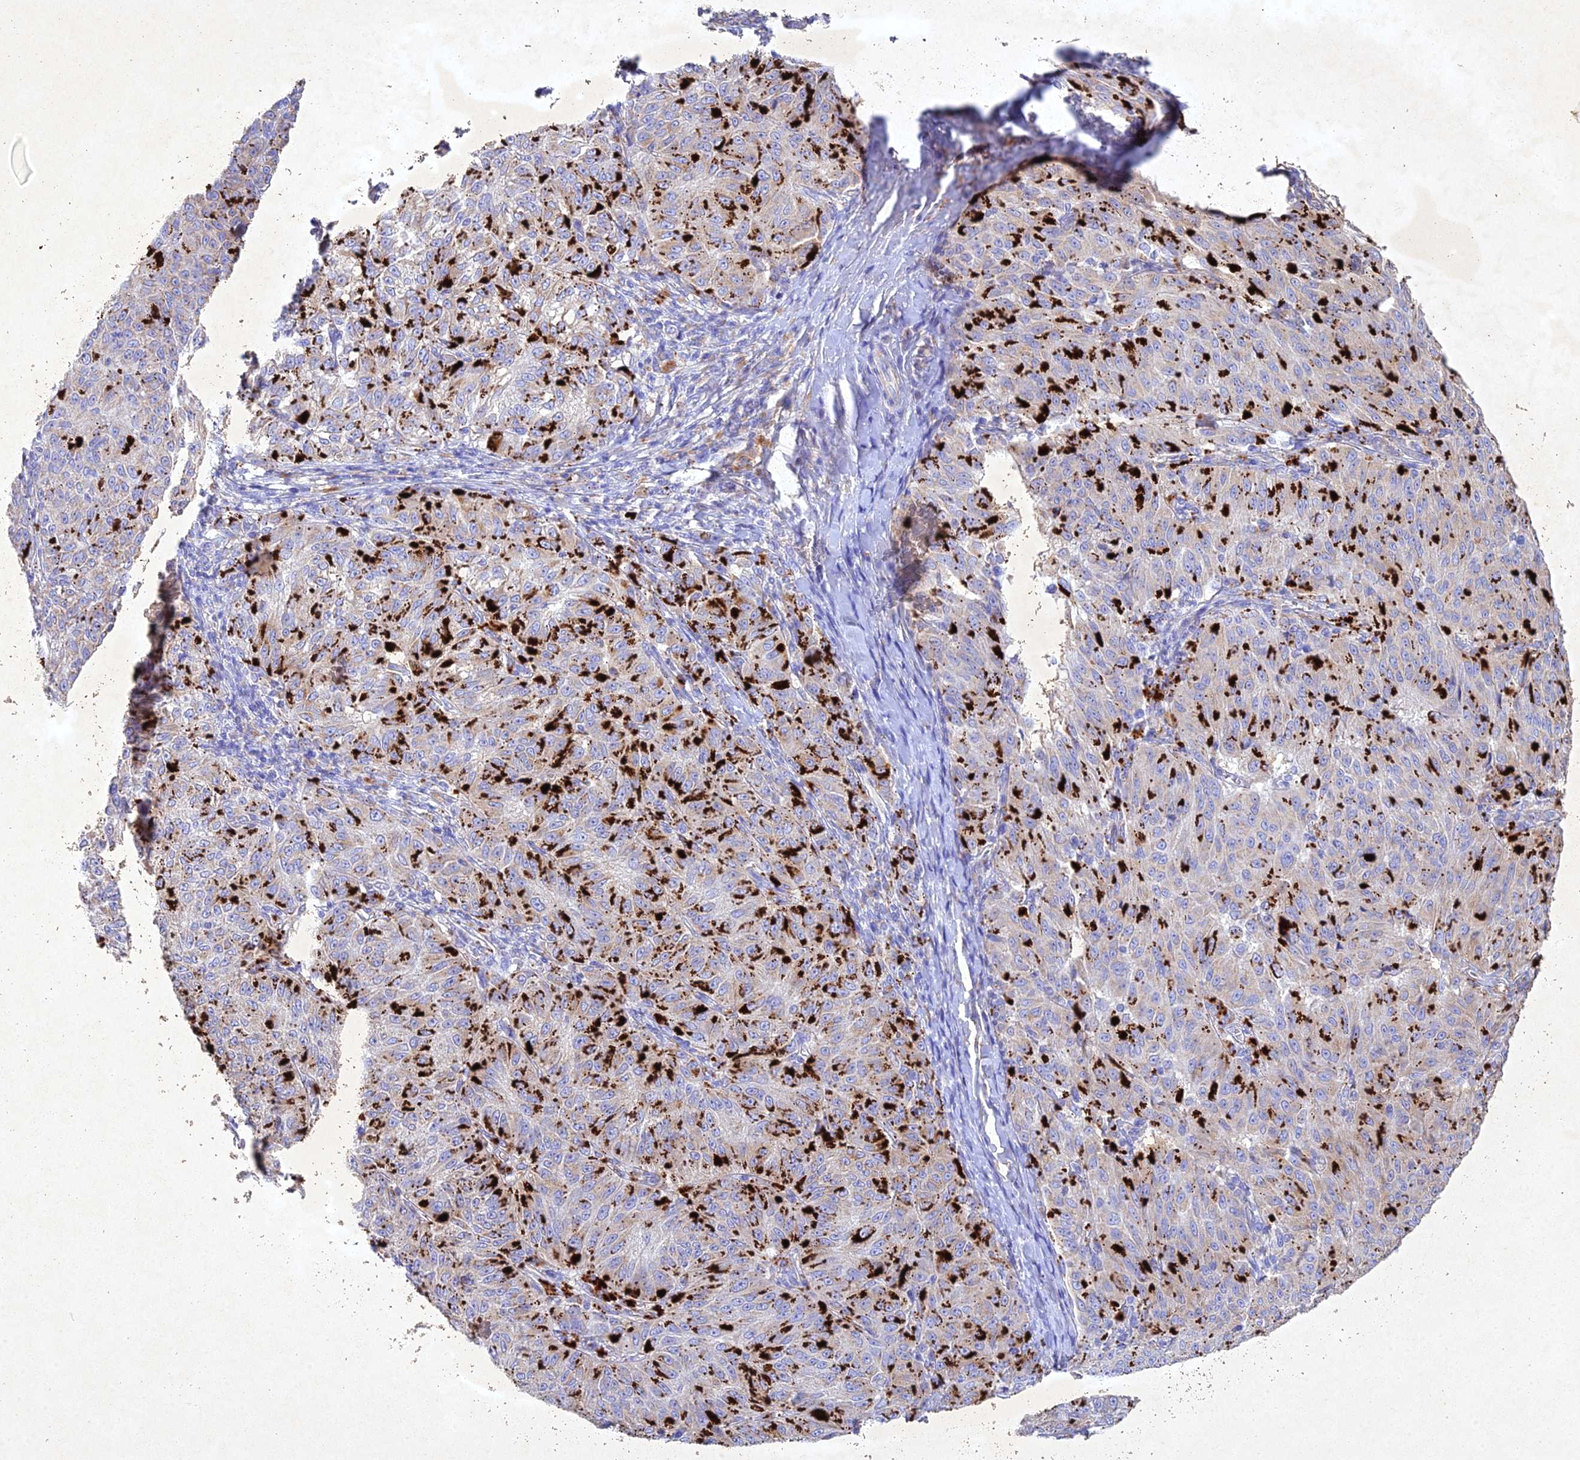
{"staining": {"intensity": "negative", "quantity": "none", "location": "none"}, "tissue": "melanoma", "cell_type": "Tumor cells", "image_type": "cancer", "snomed": [{"axis": "morphology", "description": "Malignant melanoma, NOS"}, {"axis": "topography", "description": "Skin"}], "caption": "An immunohistochemistry (IHC) histopathology image of melanoma is shown. There is no staining in tumor cells of melanoma. (Stains: DAB (3,3'-diaminobenzidine) immunohistochemistry (IHC) with hematoxylin counter stain, Microscopy: brightfield microscopy at high magnification).", "gene": "NDUFV1", "patient": {"sex": "female", "age": 72}}